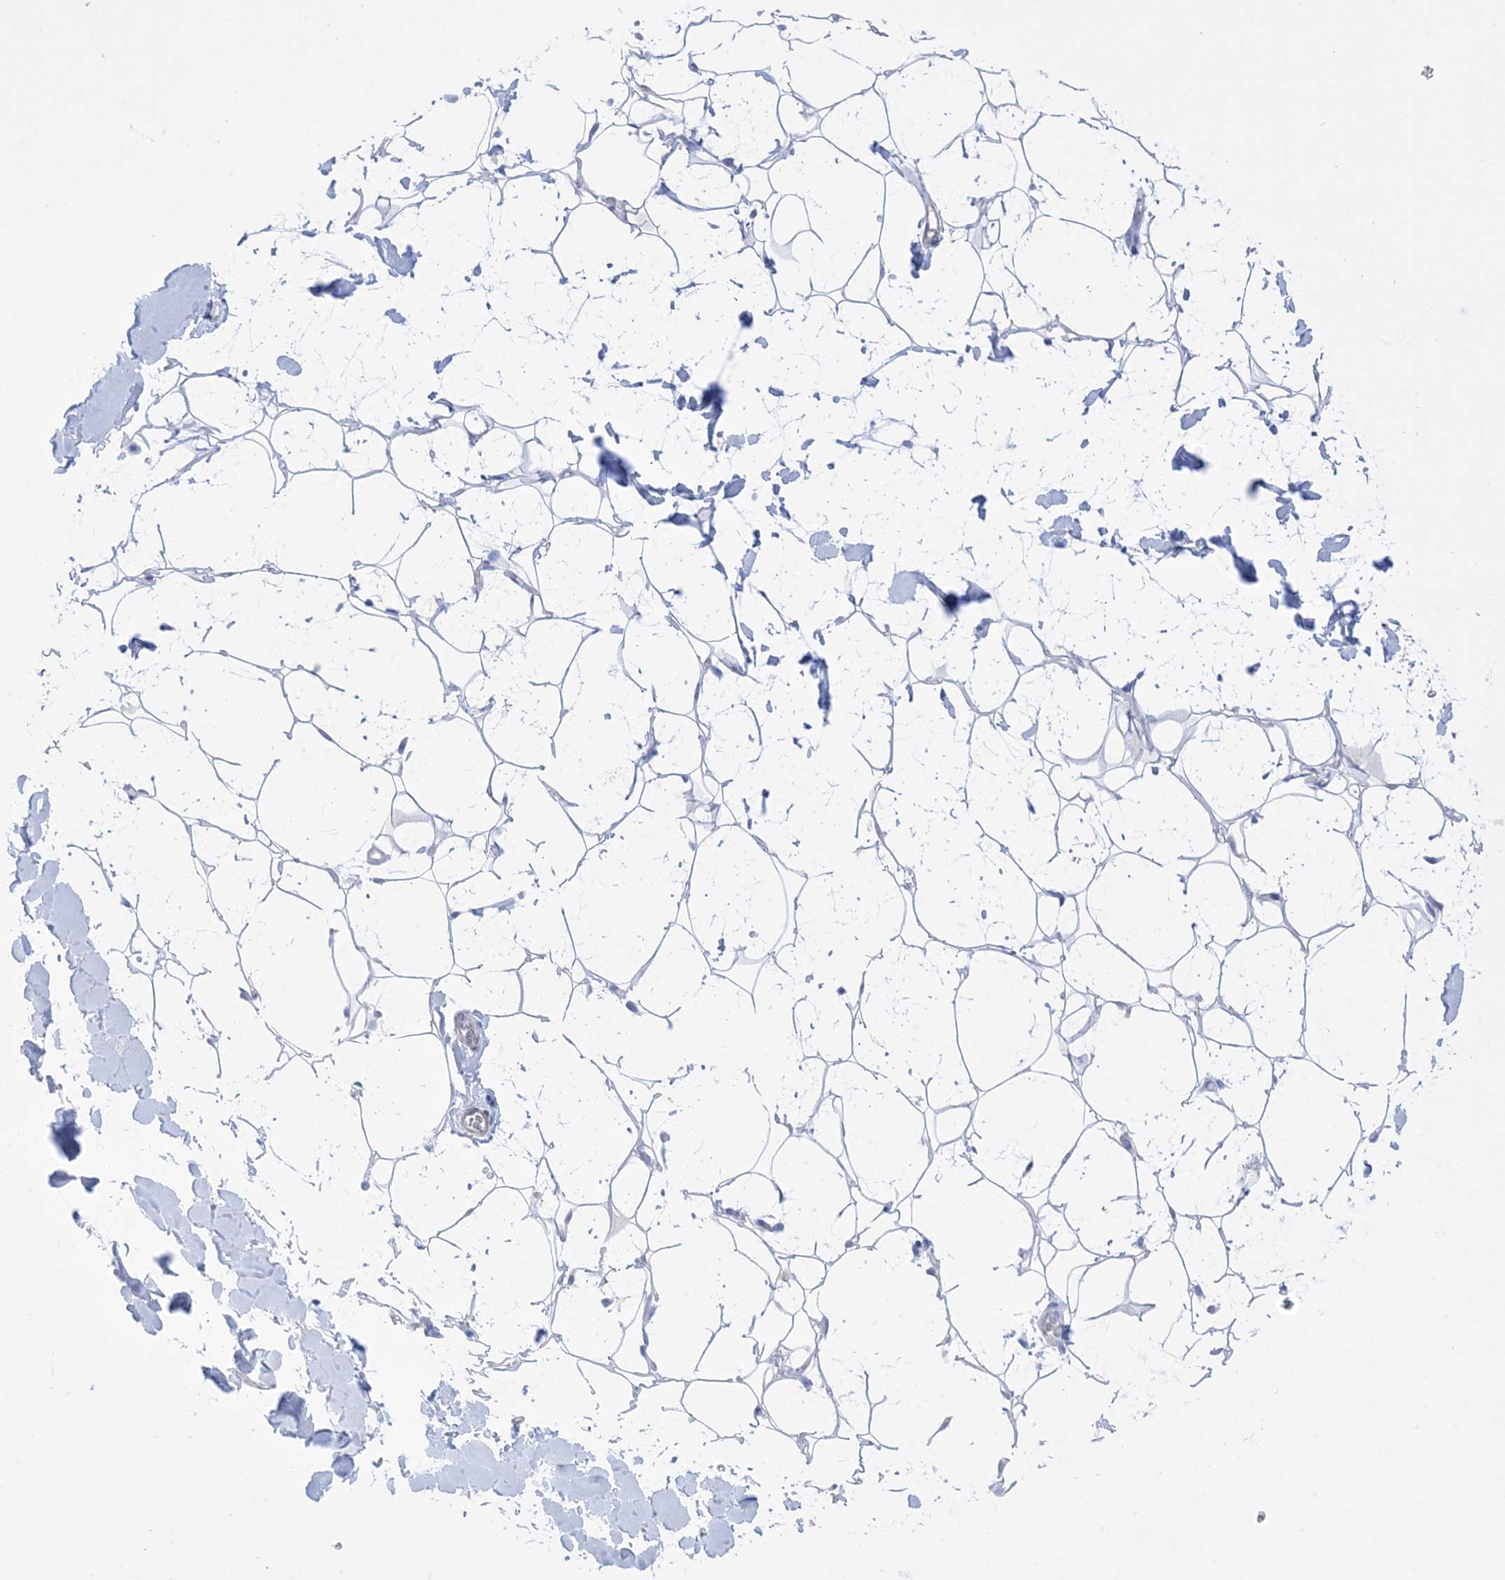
{"staining": {"intensity": "negative", "quantity": "none", "location": "none"}, "tissue": "adipose tissue", "cell_type": "Adipocytes", "image_type": "normal", "snomed": [{"axis": "morphology", "description": "Normal tissue, NOS"}, {"axis": "topography", "description": "Breast"}], "caption": "Immunohistochemistry photomicrograph of normal adipose tissue: human adipose tissue stained with DAB (3,3'-diaminobenzidine) exhibits no significant protein staining in adipocytes.", "gene": "MARS2", "patient": {"sex": "female", "age": 26}}